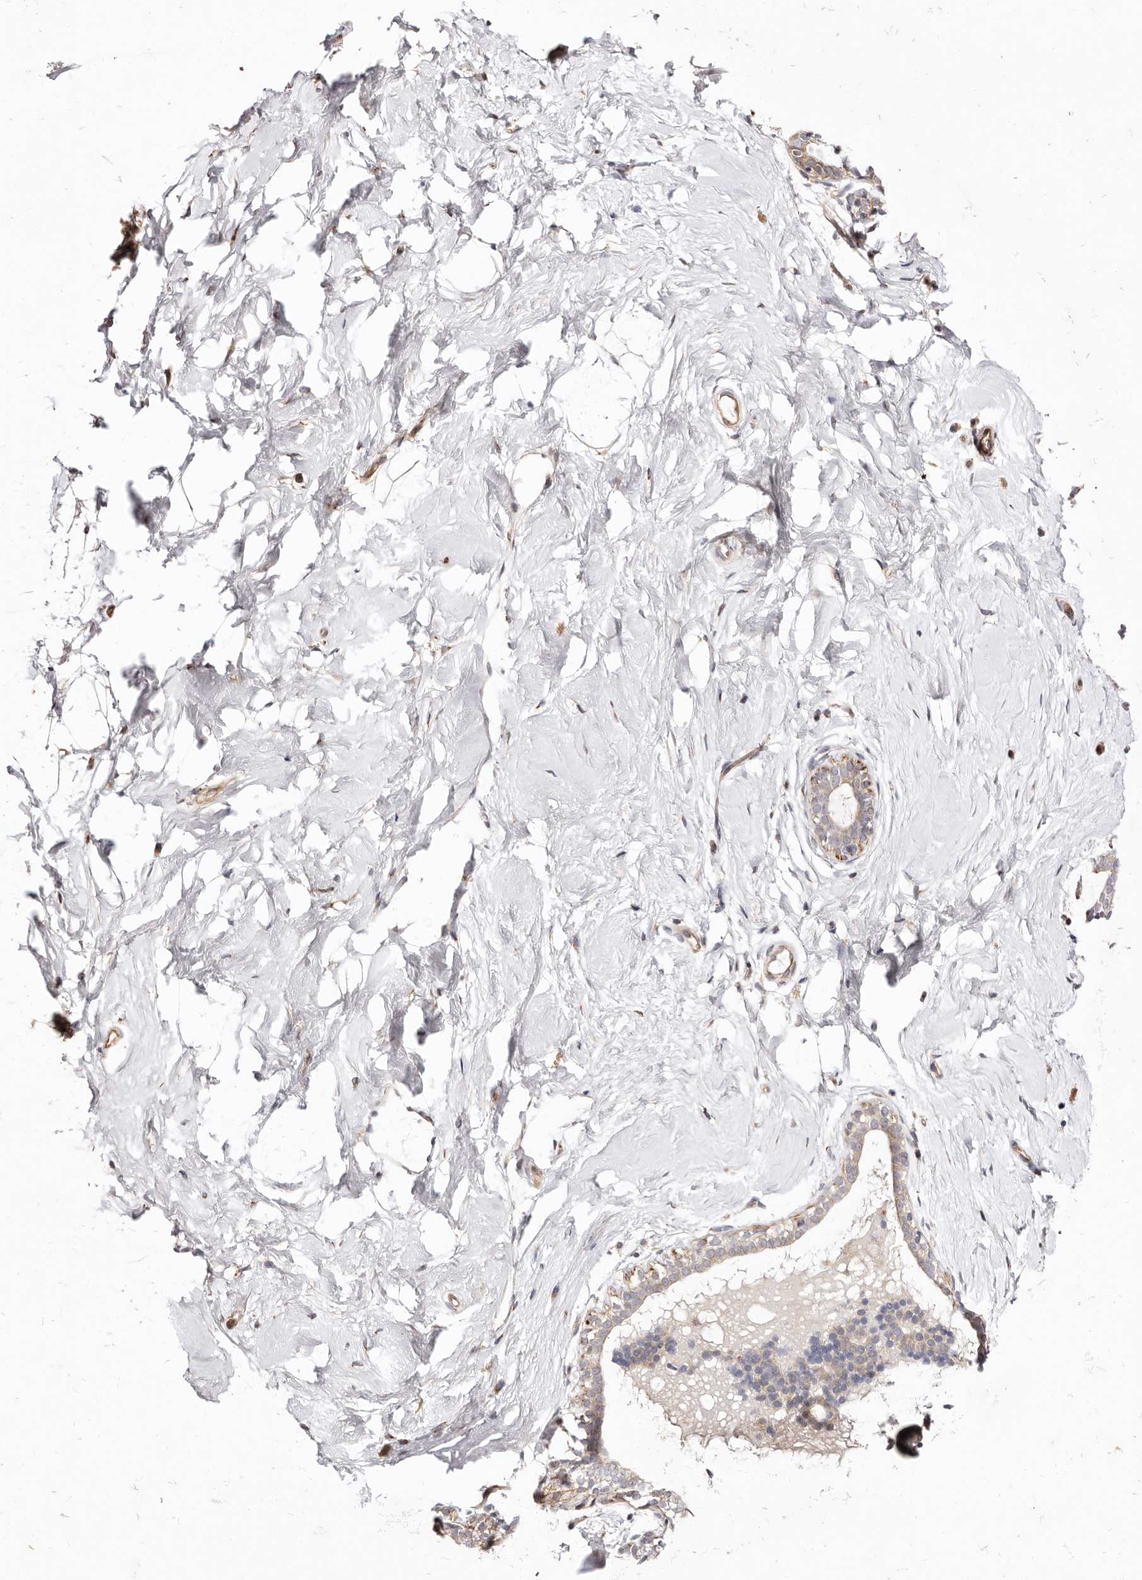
{"staining": {"intensity": "negative", "quantity": "none", "location": "none"}, "tissue": "breast", "cell_type": "Adipocytes", "image_type": "normal", "snomed": [{"axis": "morphology", "description": "Normal tissue, NOS"}, {"axis": "morphology", "description": "Adenoma, NOS"}, {"axis": "topography", "description": "Breast"}], "caption": "DAB (3,3'-diaminobenzidine) immunohistochemical staining of normal breast demonstrates no significant positivity in adipocytes.", "gene": "MAPK1", "patient": {"sex": "female", "age": 23}}